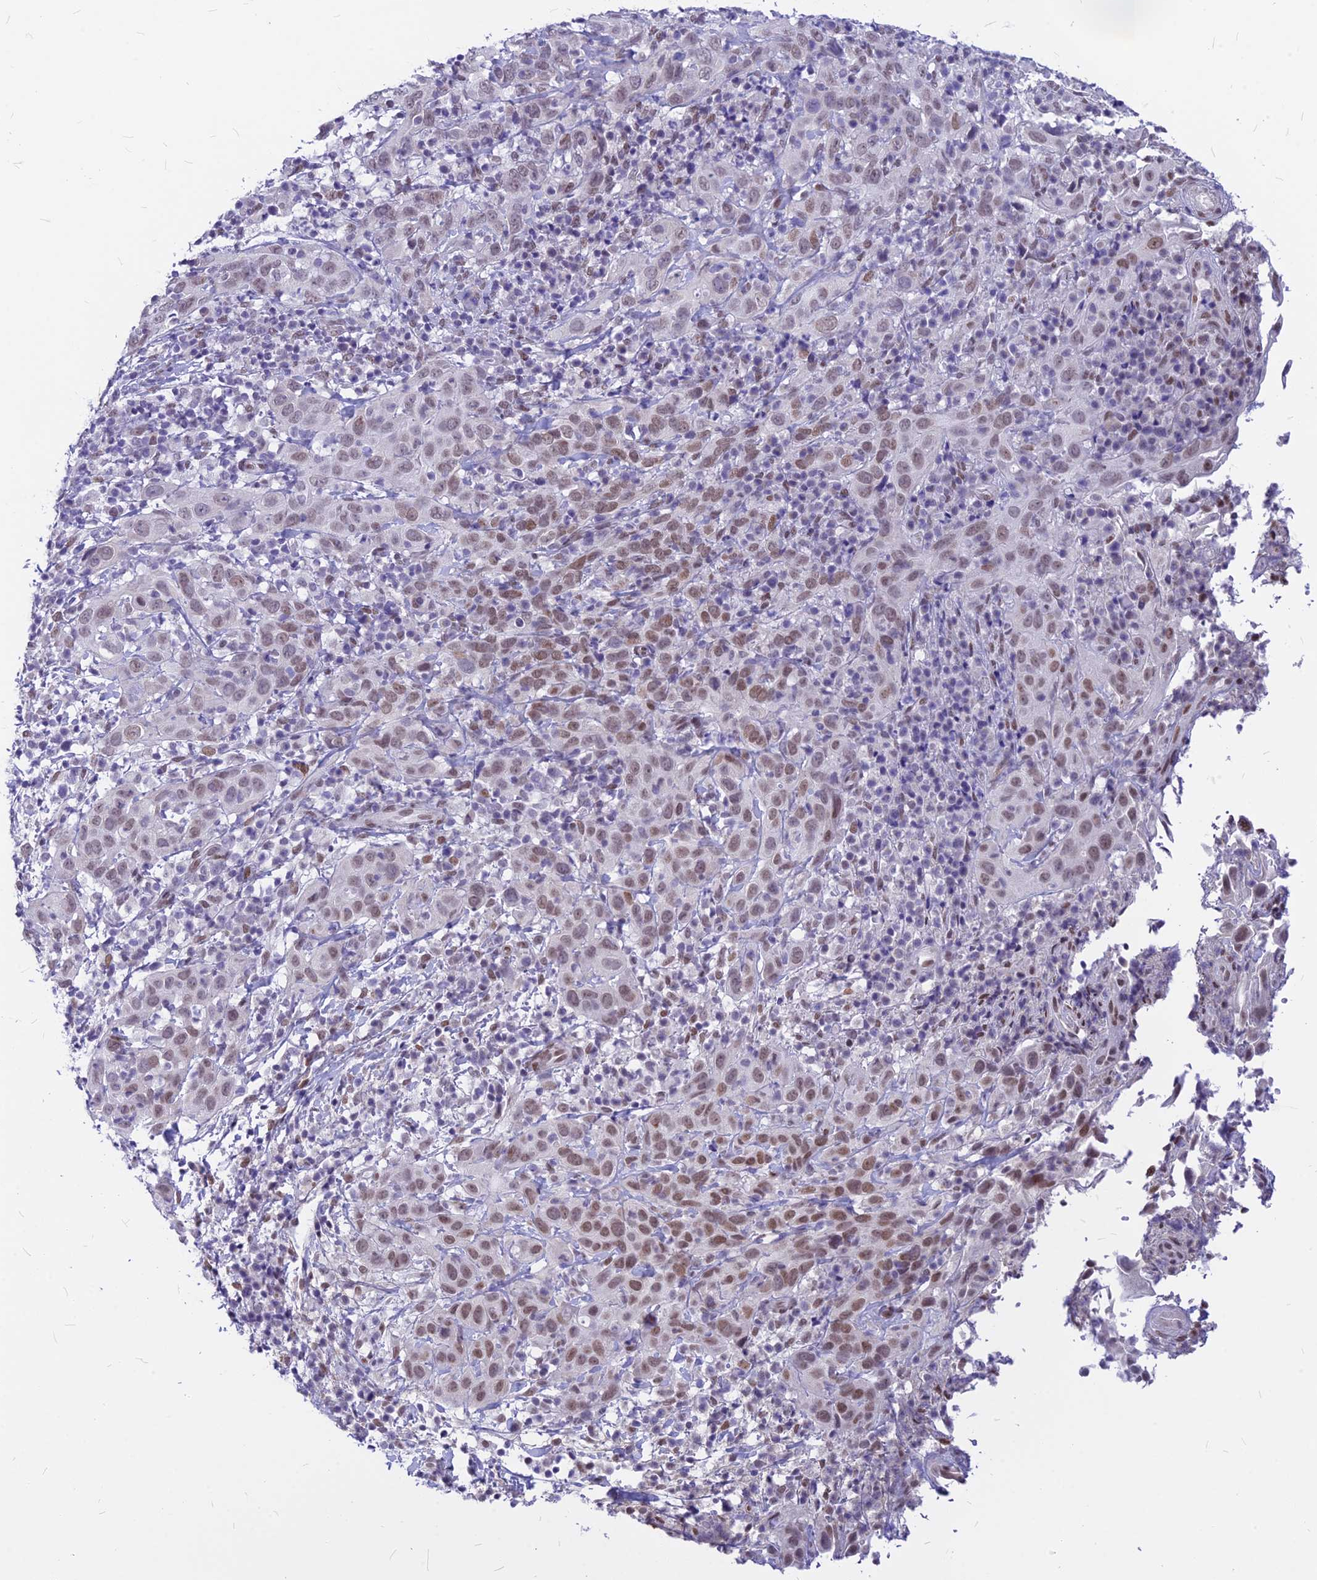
{"staining": {"intensity": "moderate", "quantity": ">75%", "location": "nuclear"}, "tissue": "cervical cancer", "cell_type": "Tumor cells", "image_type": "cancer", "snomed": [{"axis": "morphology", "description": "Squamous cell carcinoma, NOS"}, {"axis": "topography", "description": "Cervix"}], "caption": "Immunohistochemistry photomicrograph of neoplastic tissue: human cervical cancer stained using IHC demonstrates medium levels of moderate protein expression localized specifically in the nuclear of tumor cells, appearing as a nuclear brown color.", "gene": "KCTD13", "patient": {"sex": "female", "age": 46}}